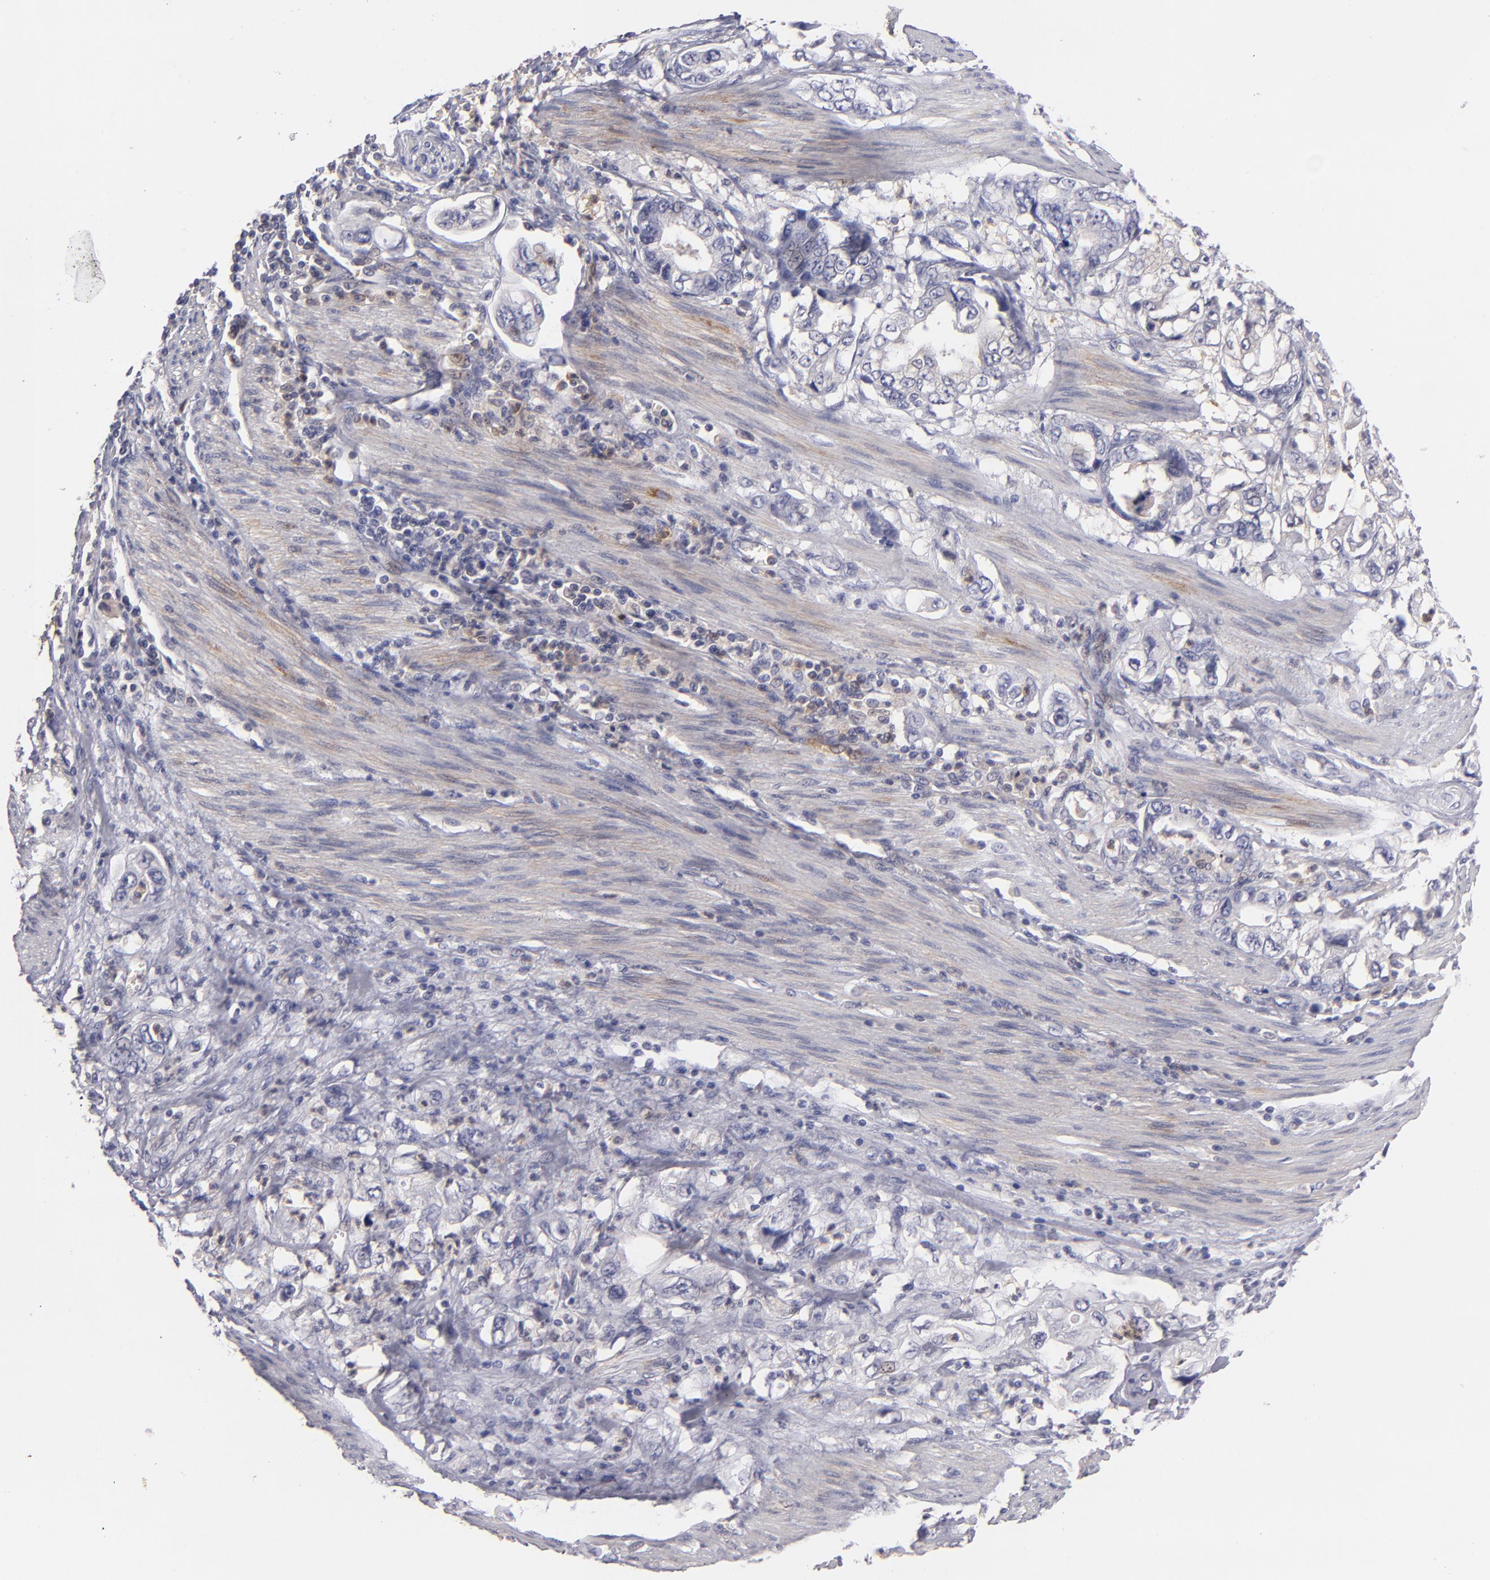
{"staining": {"intensity": "weak", "quantity": "<25%", "location": "cytoplasmic/membranous"}, "tissue": "stomach cancer", "cell_type": "Tumor cells", "image_type": "cancer", "snomed": [{"axis": "morphology", "description": "Adenocarcinoma, NOS"}, {"axis": "topography", "description": "Pancreas"}, {"axis": "topography", "description": "Stomach, upper"}], "caption": "This histopathology image is of stomach cancer (adenocarcinoma) stained with IHC to label a protein in brown with the nuclei are counter-stained blue. There is no expression in tumor cells.", "gene": "MMP10", "patient": {"sex": "male", "age": 77}}